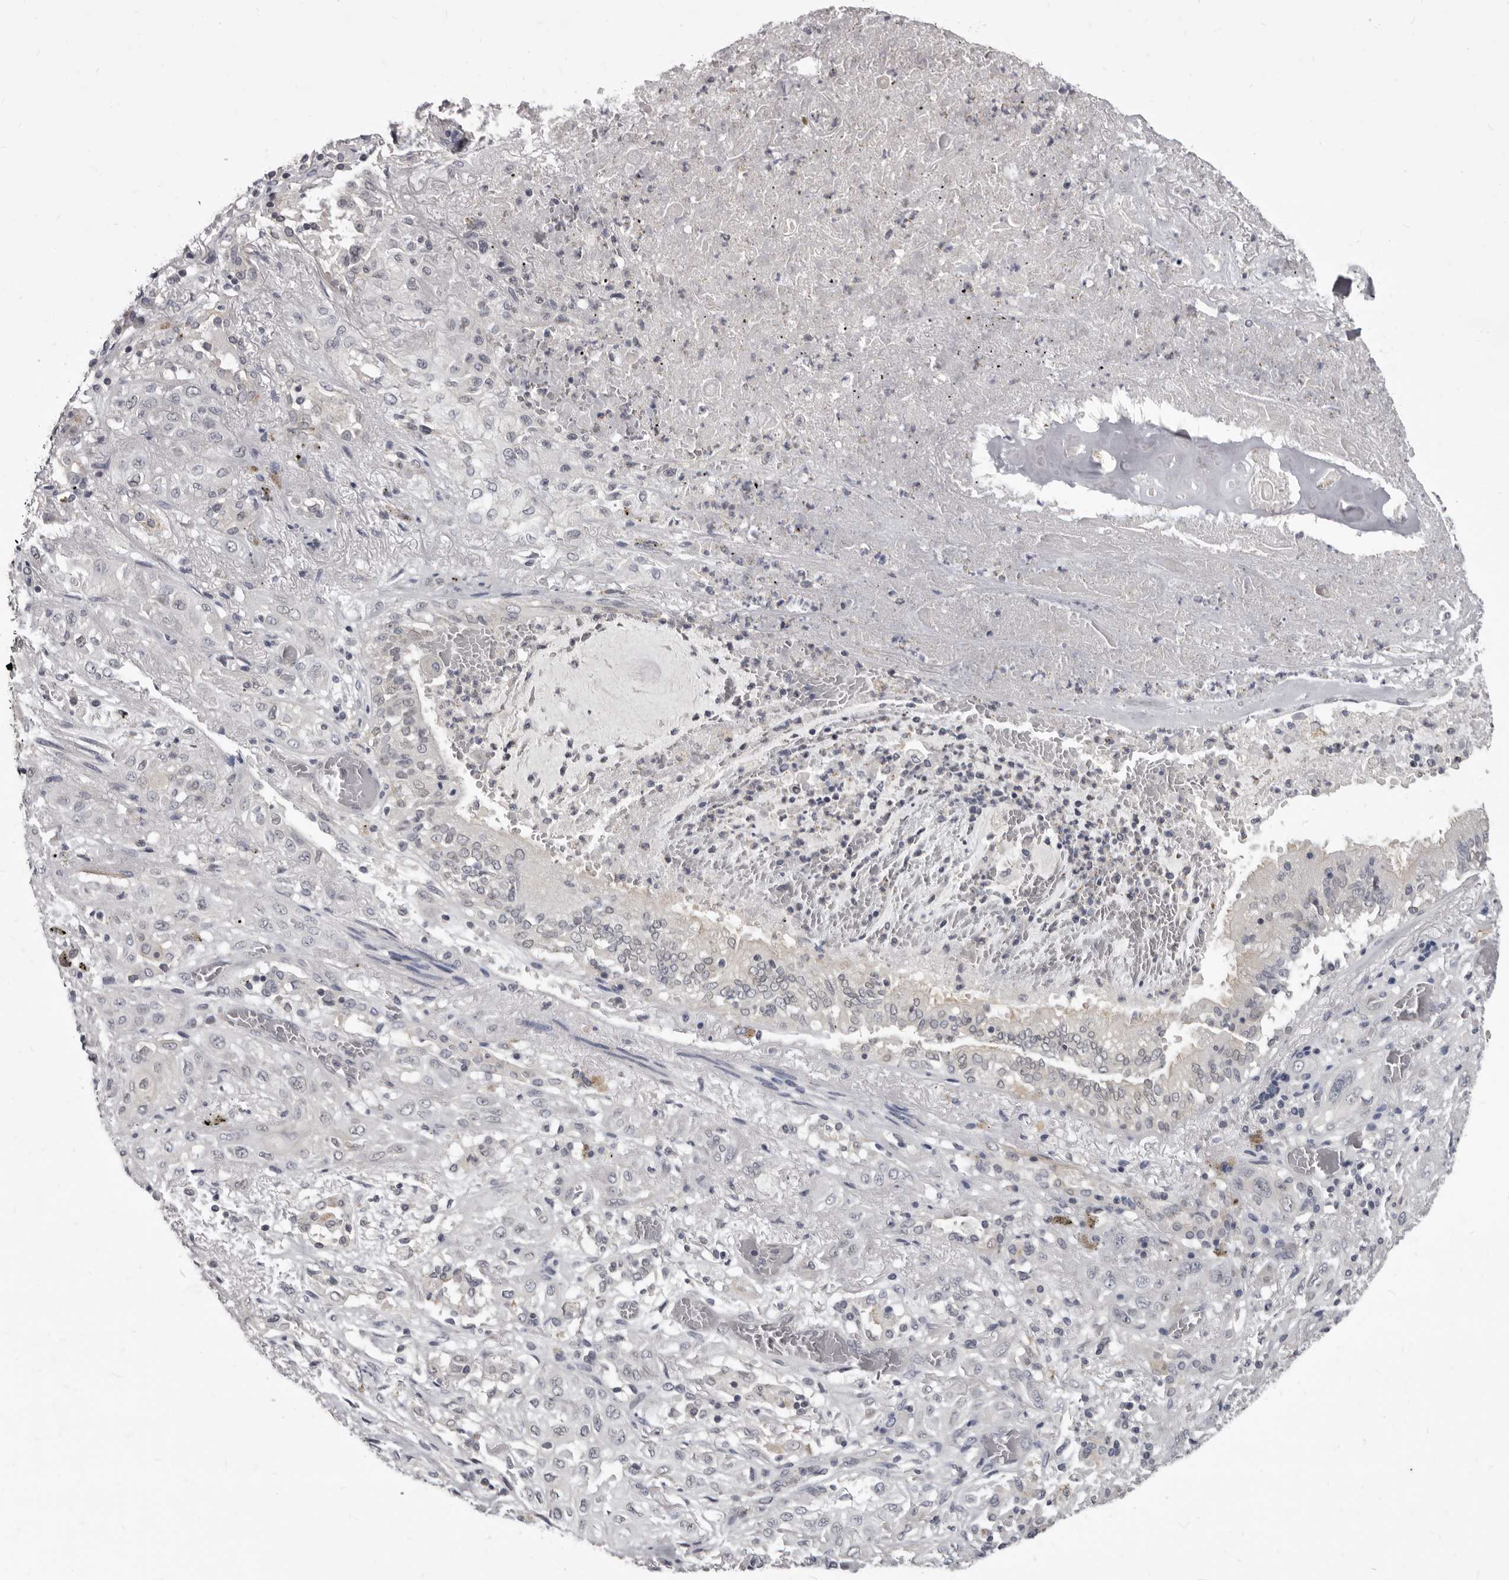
{"staining": {"intensity": "negative", "quantity": "none", "location": "none"}, "tissue": "lung cancer", "cell_type": "Tumor cells", "image_type": "cancer", "snomed": [{"axis": "morphology", "description": "Squamous cell carcinoma, NOS"}, {"axis": "topography", "description": "Lung"}], "caption": "DAB (3,3'-diaminobenzidine) immunohistochemical staining of human lung squamous cell carcinoma exhibits no significant positivity in tumor cells.", "gene": "SULT1E1", "patient": {"sex": "female", "age": 47}}